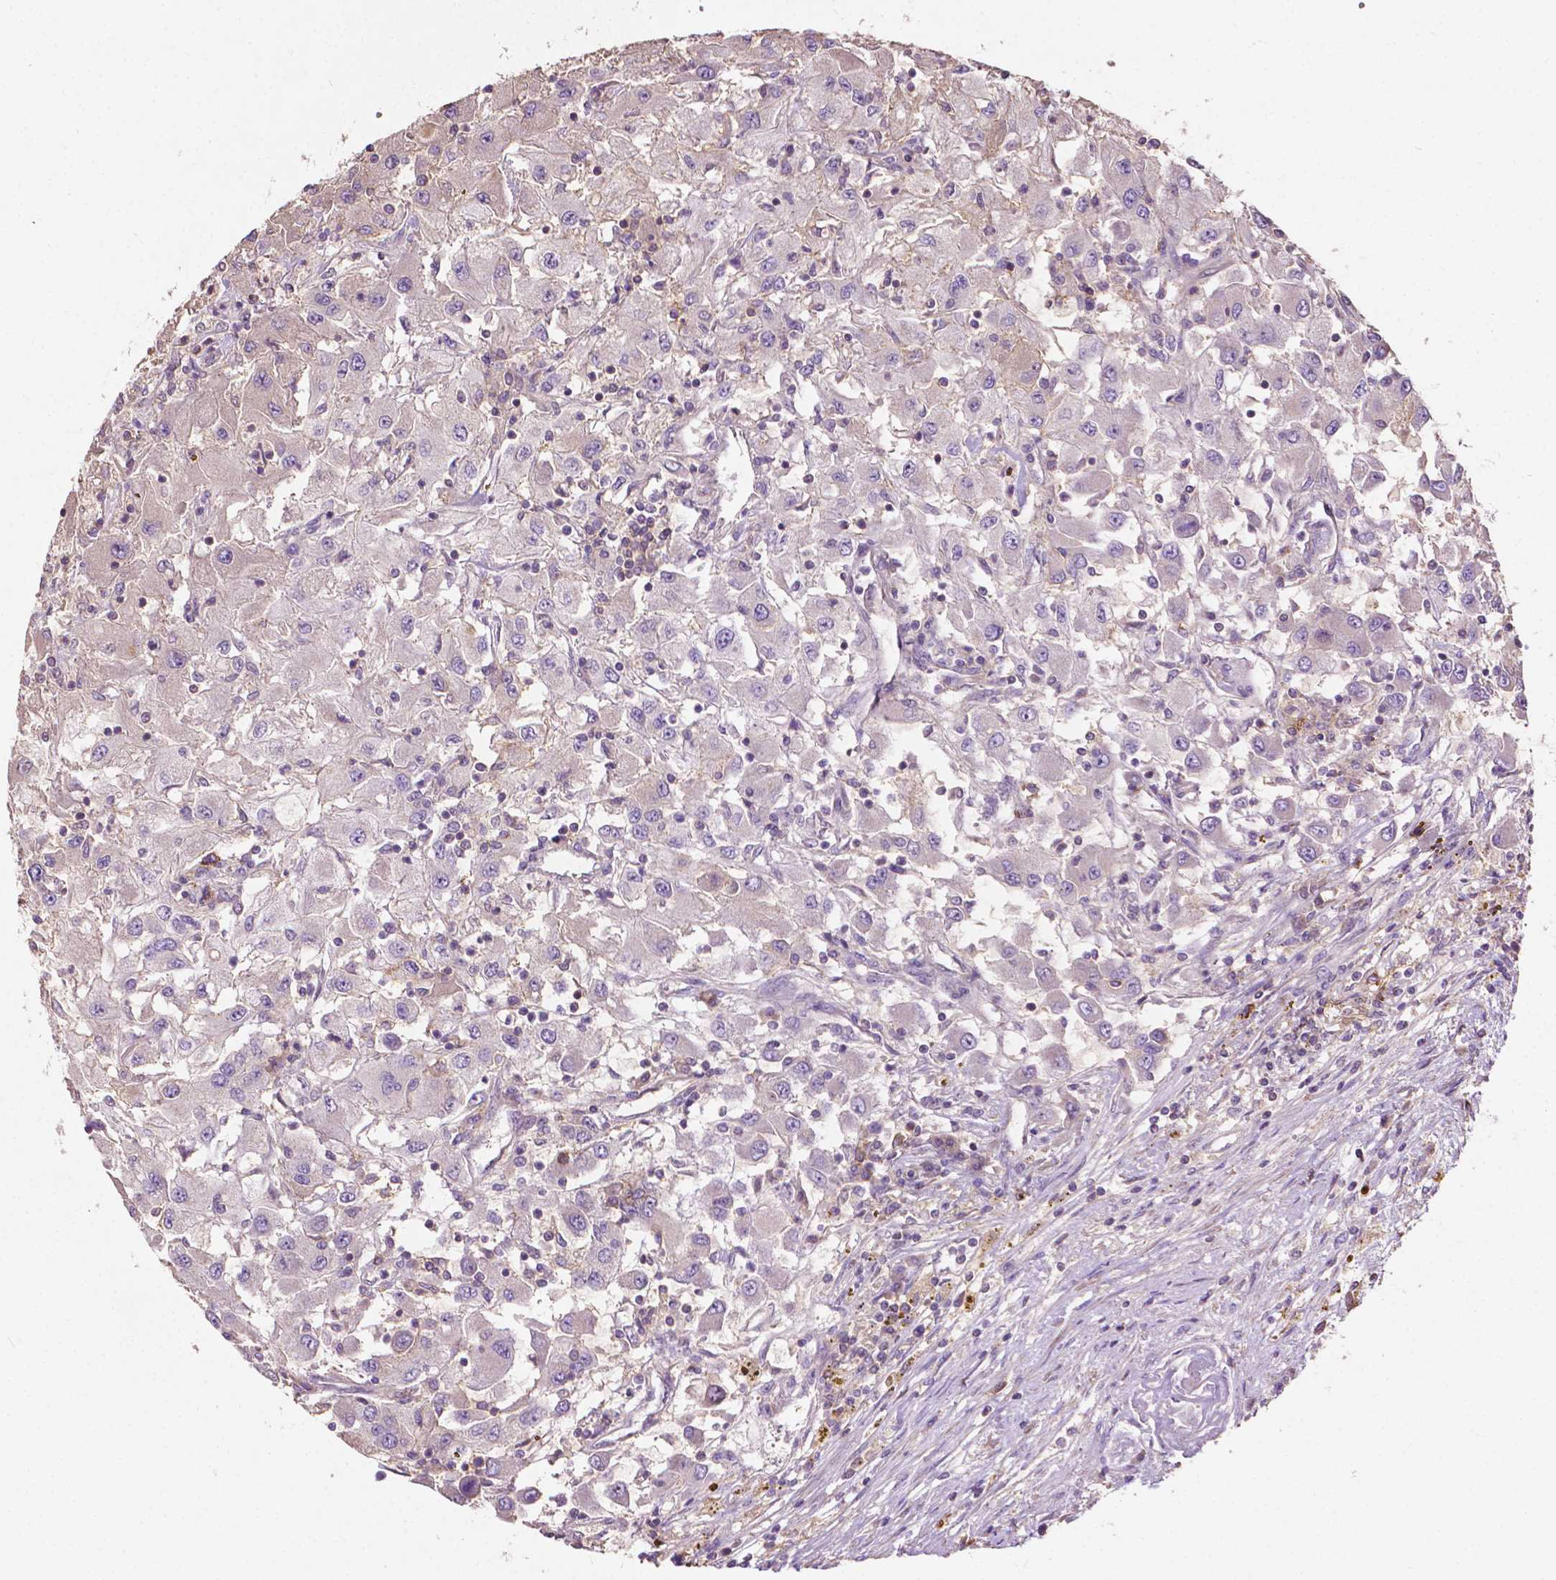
{"staining": {"intensity": "negative", "quantity": "none", "location": "none"}, "tissue": "renal cancer", "cell_type": "Tumor cells", "image_type": "cancer", "snomed": [{"axis": "morphology", "description": "Adenocarcinoma, NOS"}, {"axis": "topography", "description": "Kidney"}], "caption": "IHC histopathology image of adenocarcinoma (renal) stained for a protein (brown), which shows no staining in tumor cells.", "gene": "LRR1", "patient": {"sex": "female", "age": 67}}